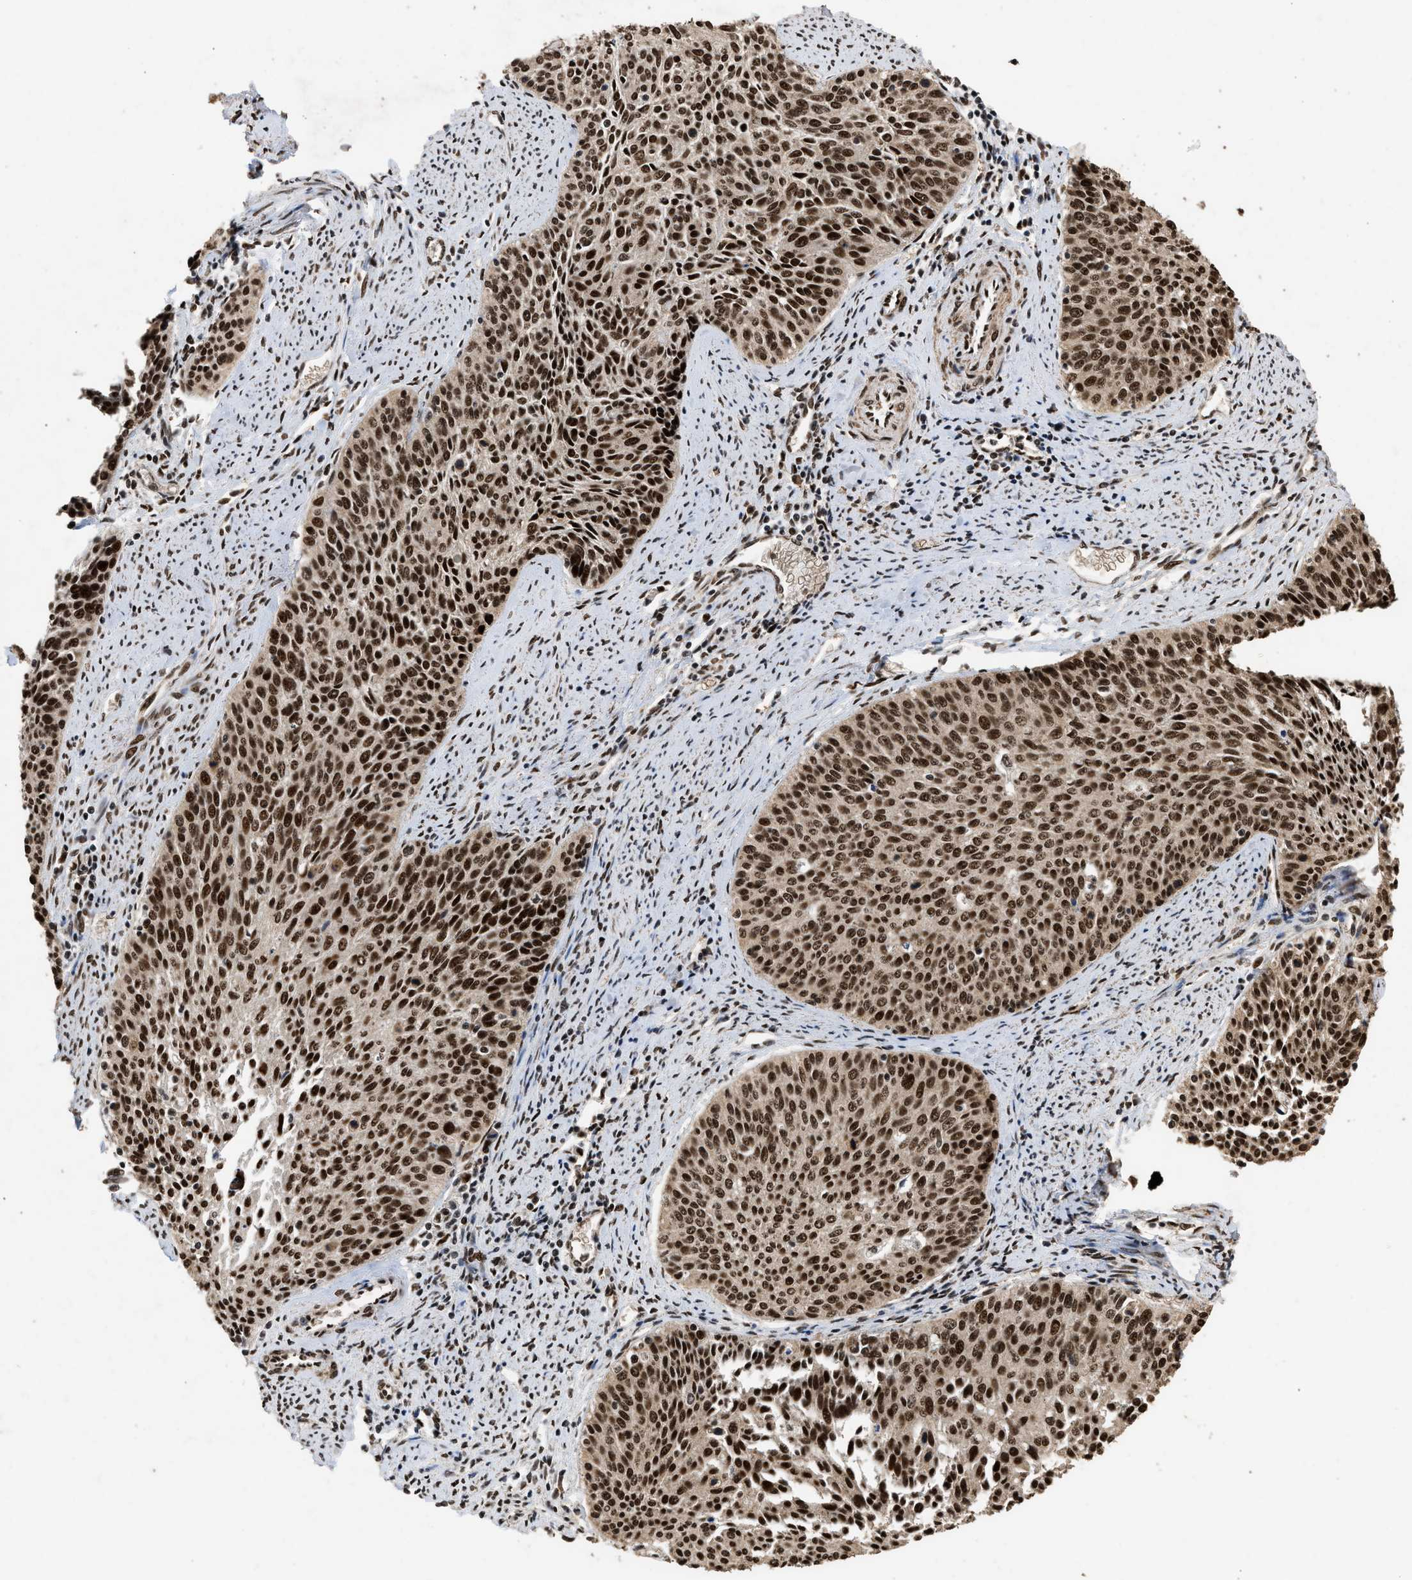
{"staining": {"intensity": "strong", "quantity": ">75%", "location": "nuclear"}, "tissue": "cervical cancer", "cell_type": "Tumor cells", "image_type": "cancer", "snomed": [{"axis": "morphology", "description": "Squamous cell carcinoma, NOS"}, {"axis": "topography", "description": "Cervix"}], "caption": "There is high levels of strong nuclear expression in tumor cells of squamous cell carcinoma (cervical), as demonstrated by immunohistochemical staining (brown color).", "gene": "PPP4R3B", "patient": {"sex": "female", "age": 55}}